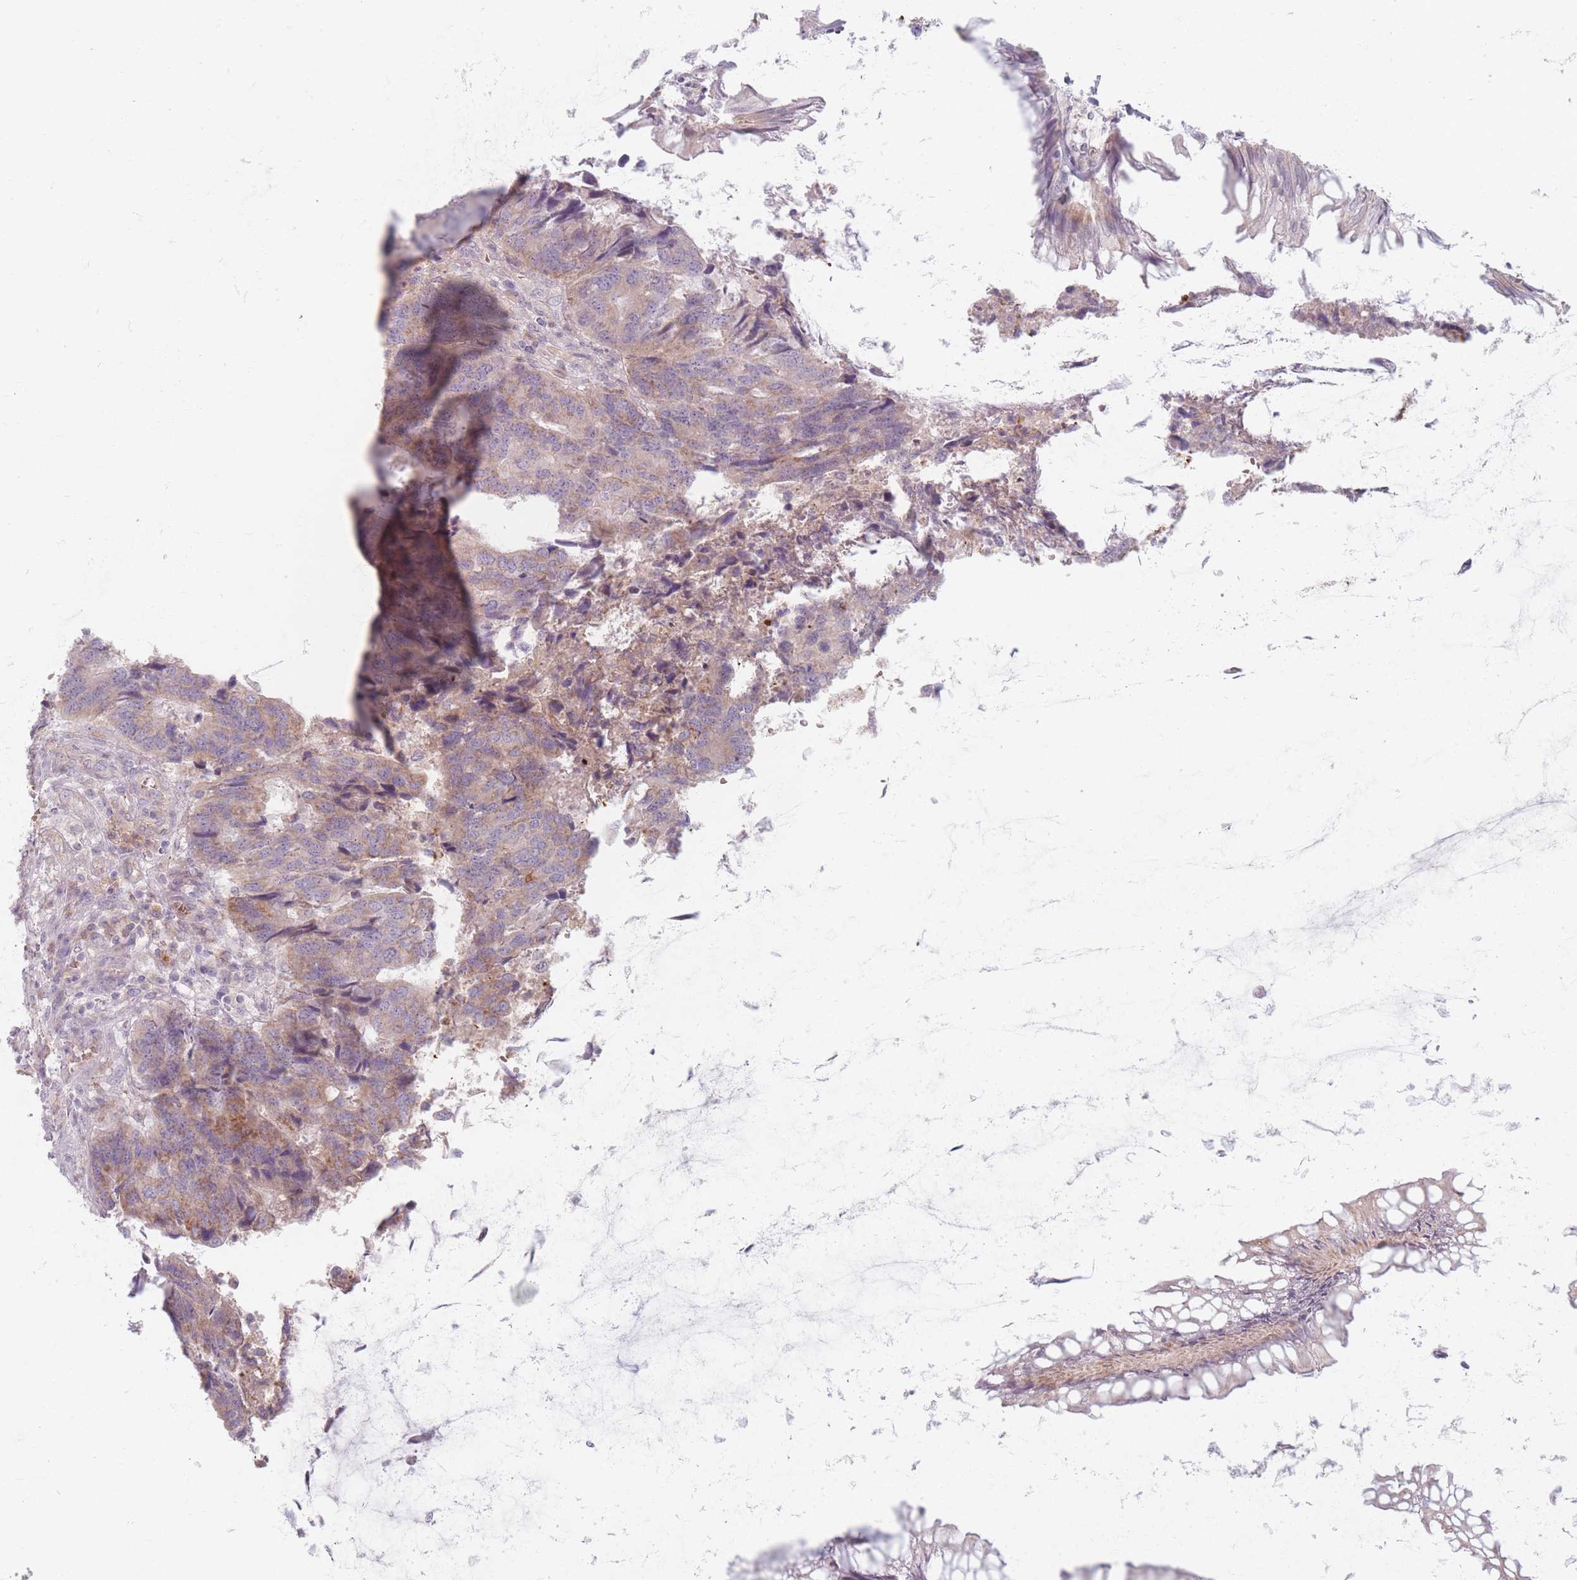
{"staining": {"intensity": "weak", "quantity": "25%-75%", "location": "cytoplasmic/membranous"}, "tissue": "colorectal cancer", "cell_type": "Tumor cells", "image_type": "cancer", "snomed": [{"axis": "morphology", "description": "Adenocarcinoma, NOS"}, {"axis": "topography", "description": "Colon"}], "caption": "This histopathology image demonstrates immunohistochemistry (IHC) staining of human colorectal adenocarcinoma, with low weak cytoplasmic/membranous expression in approximately 25%-75% of tumor cells.", "gene": "CHCHD7", "patient": {"sex": "female", "age": 67}}